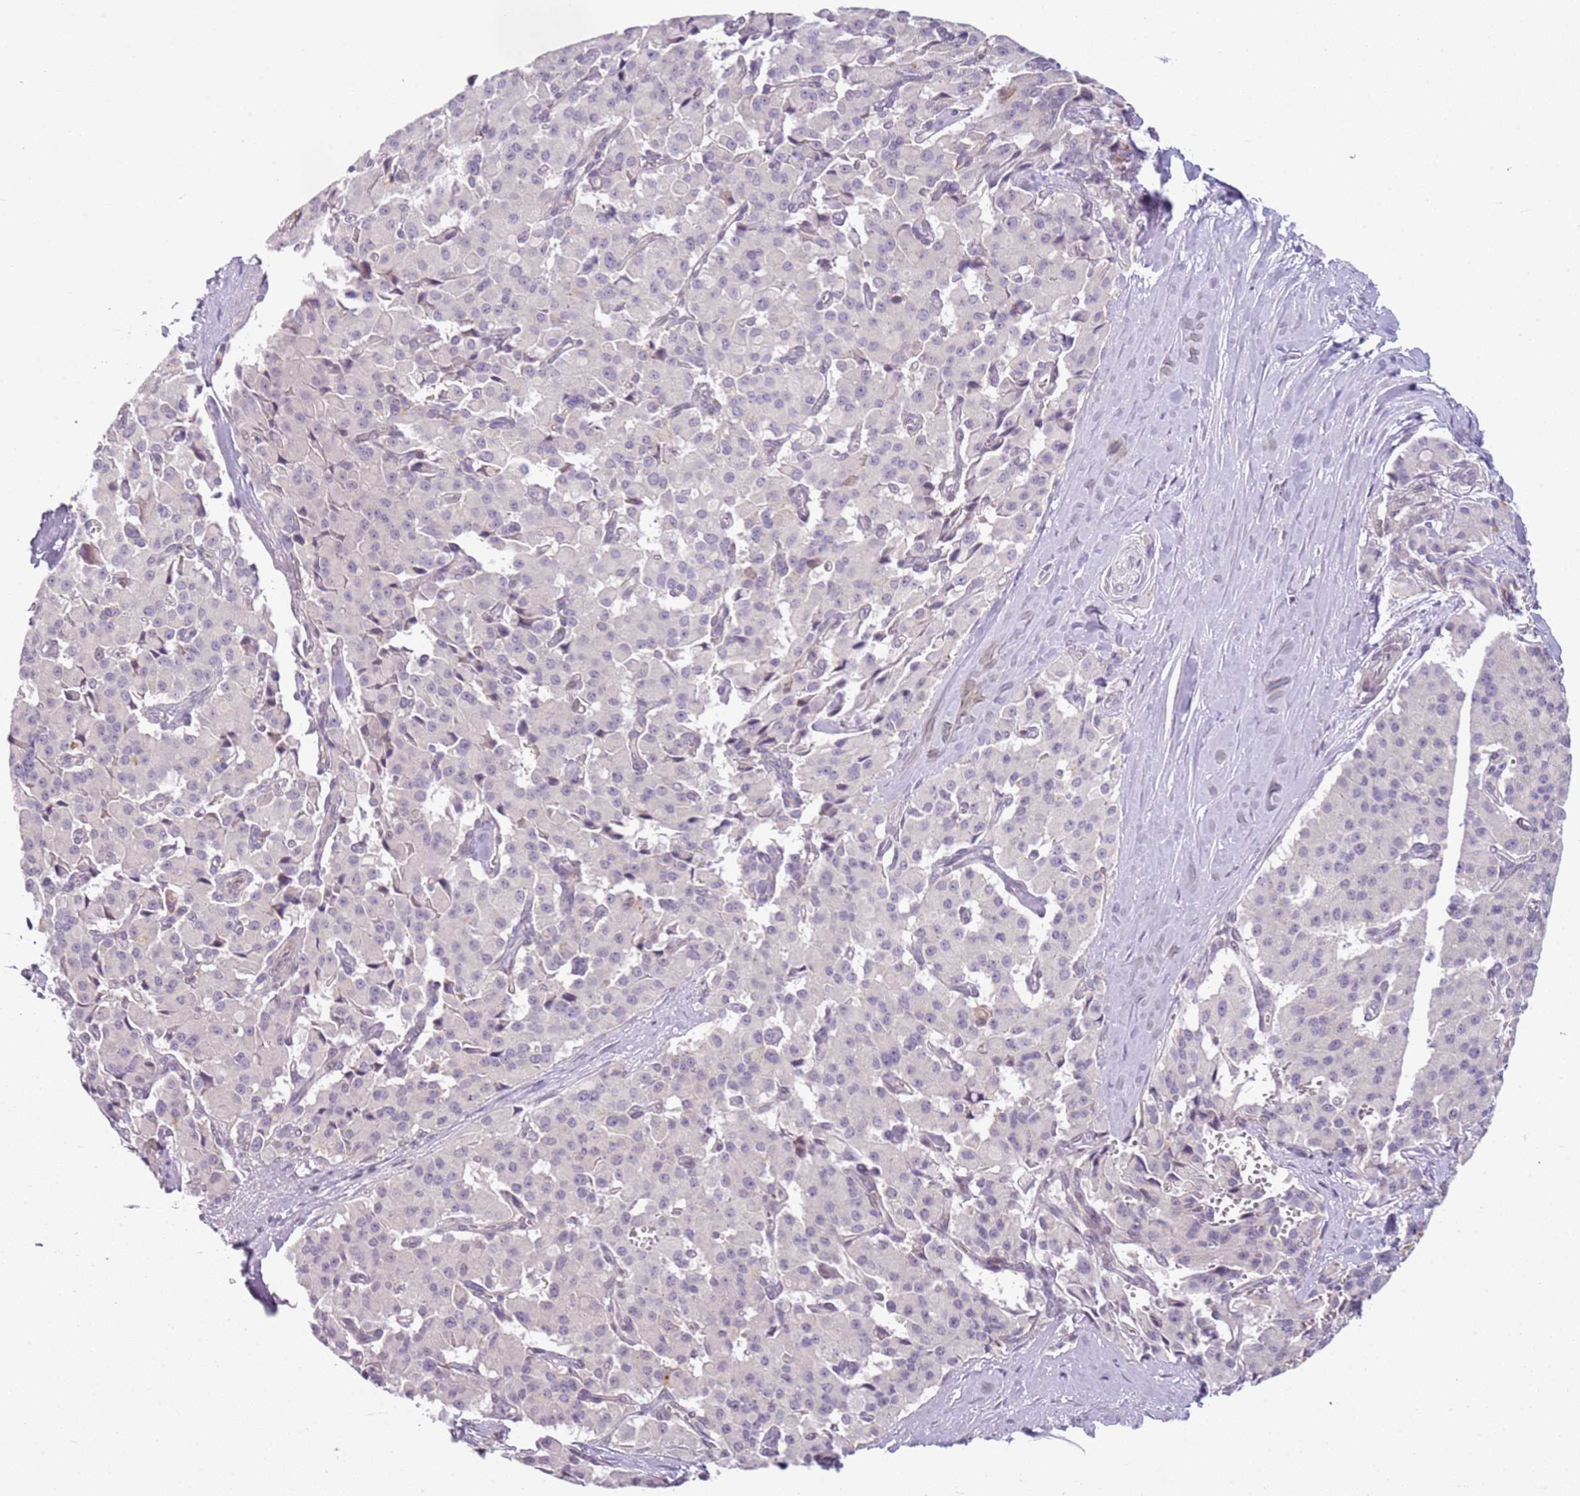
{"staining": {"intensity": "negative", "quantity": "none", "location": "none"}, "tissue": "pancreatic cancer", "cell_type": "Tumor cells", "image_type": "cancer", "snomed": [{"axis": "morphology", "description": "Adenocarcinoma, NOS"}, {"axis": "topography", "description": "Pancreas"}], "caption": "The photomicrograph displays no significant staining in tumor cells of pancreatic cancer (adenocarcinoma).", "gene": "DEFB116", "patient": {"sex": "male", "age": 65}}